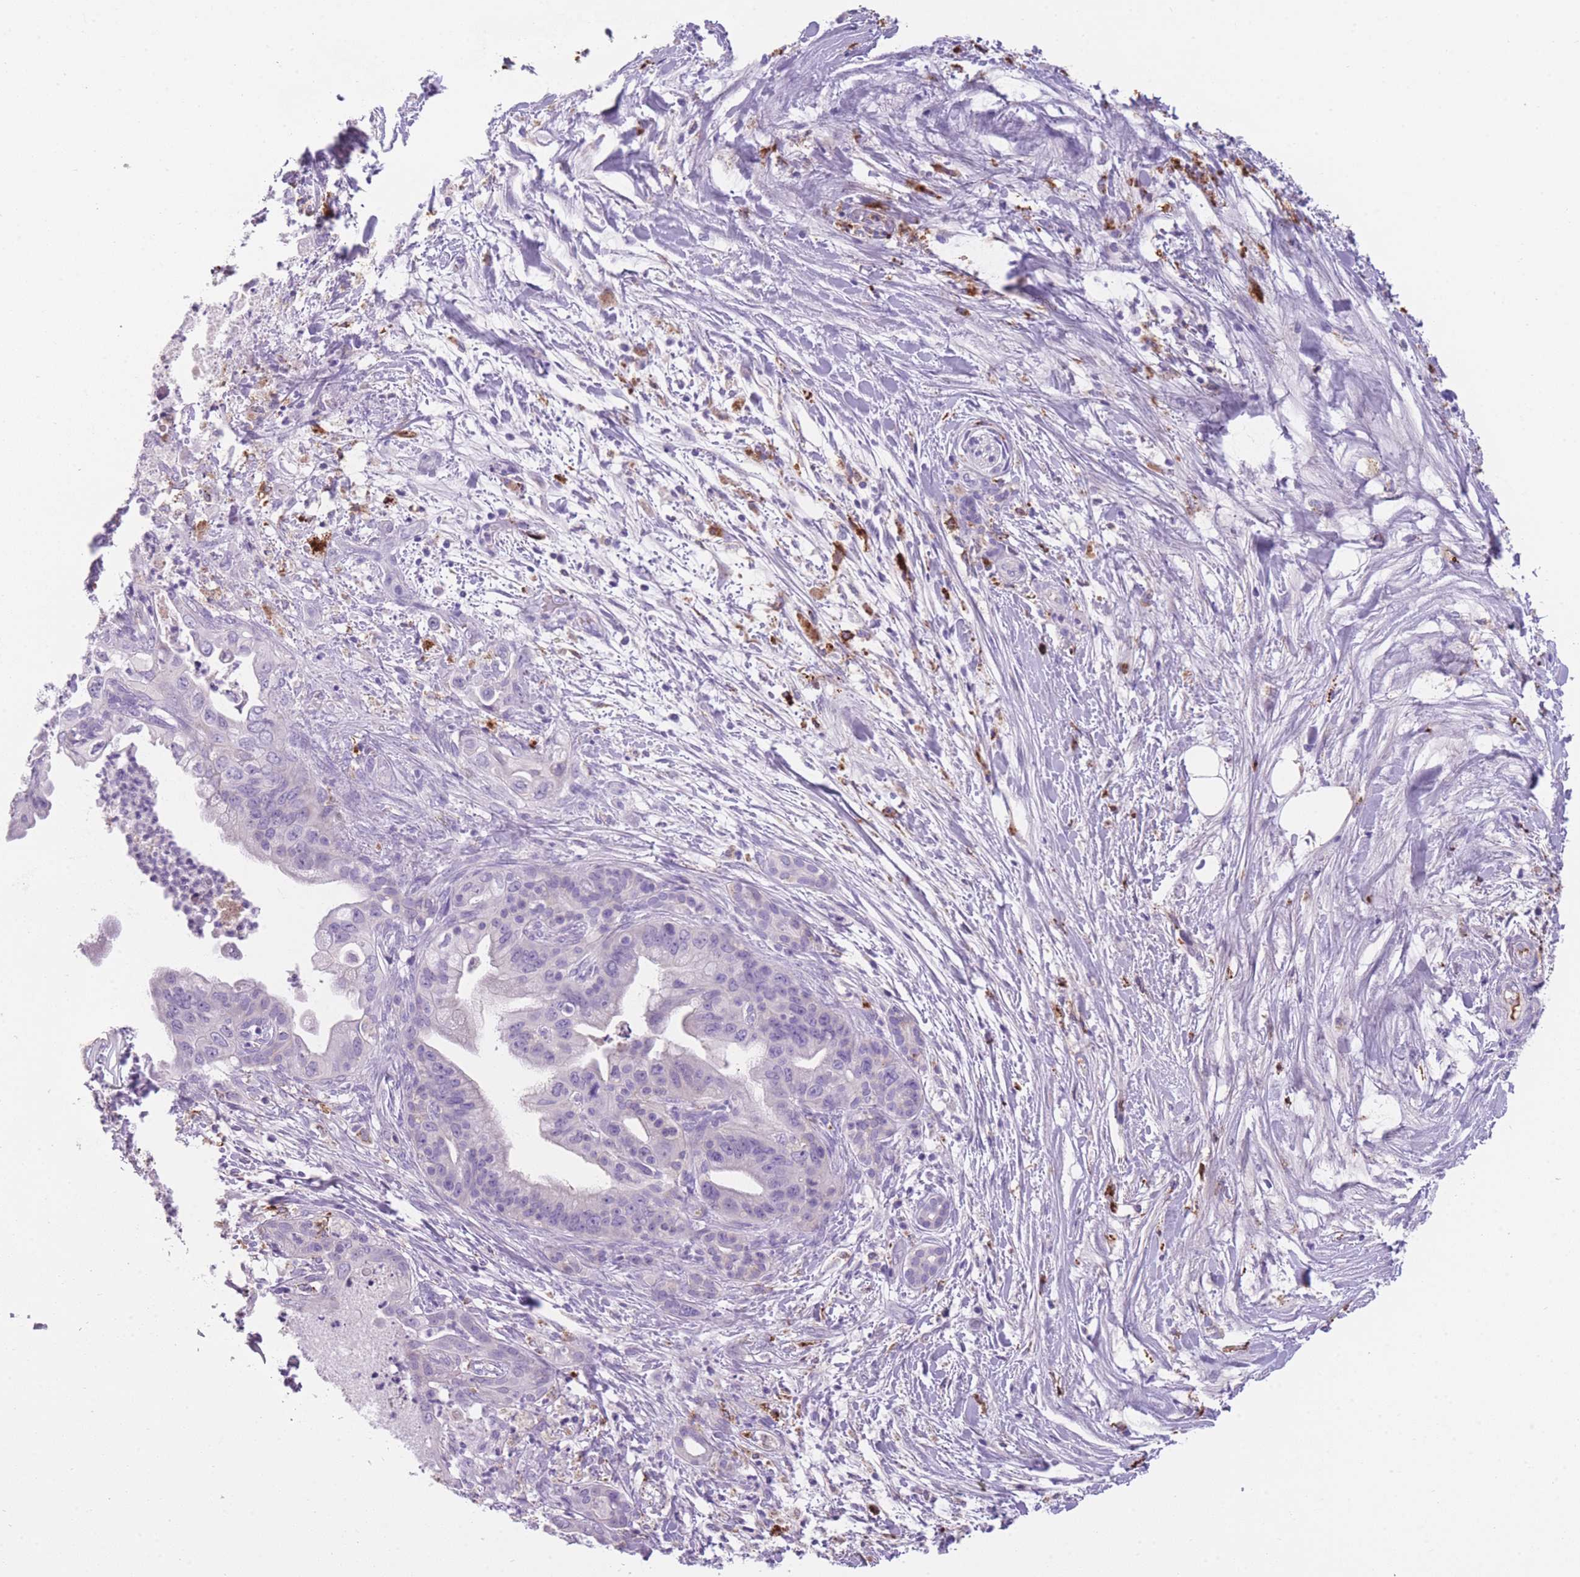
{"staining": {"intensity": "negative", "quantity": "none", "location": "none"}, "tissue": "pancreatic cancer", "cell_type": "Tumor cells", "image_type": "cancer", "snomed": [{"axis": "morphology", "description": "Adenocarcinoma, NOS"}, {"axis": "topography", "description": "Pancreas"}], "caption": "Image shows no significant protein expression in tumor cells of adenocarcinoma (pancreatic).", "gene": "GNAT1", "patient": {"sex": "male", "age": 58}}